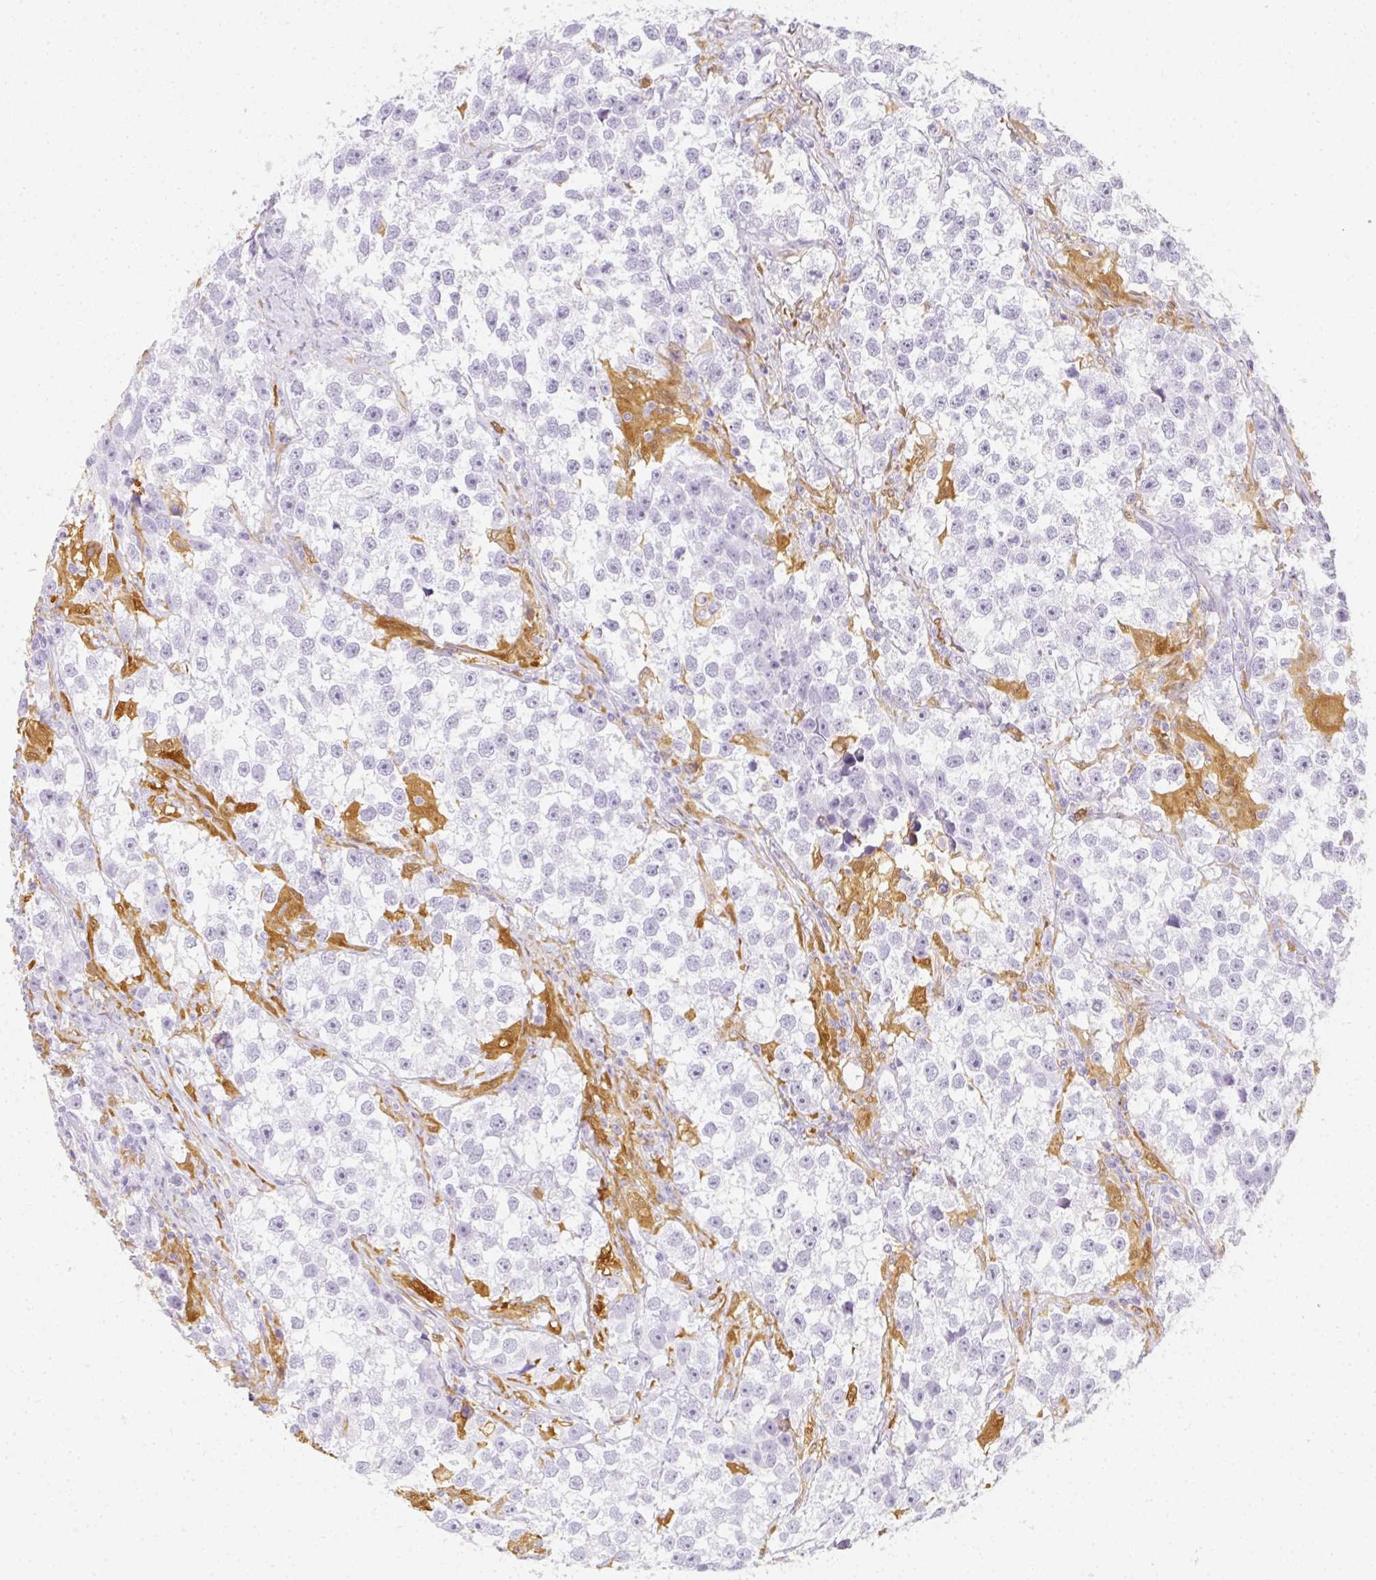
{"staining": {"intensity": "negative", "quantity": "none", "location": "none"}, "tissue": "testis cancer", "cell_type": "Tumor cells", "image_type": "cancer", "snomed": [{"axis": "morphology", "description": "Seminoma, NOS"}, {"axis": "topography", "description": "Testis"}], "caption": "This is an immunohistochemistry (IHC) image of testis seminoma. There is no staining in tumor cells.", "gene": "HK3", "patient": {"sex": "male", "age": 46}}